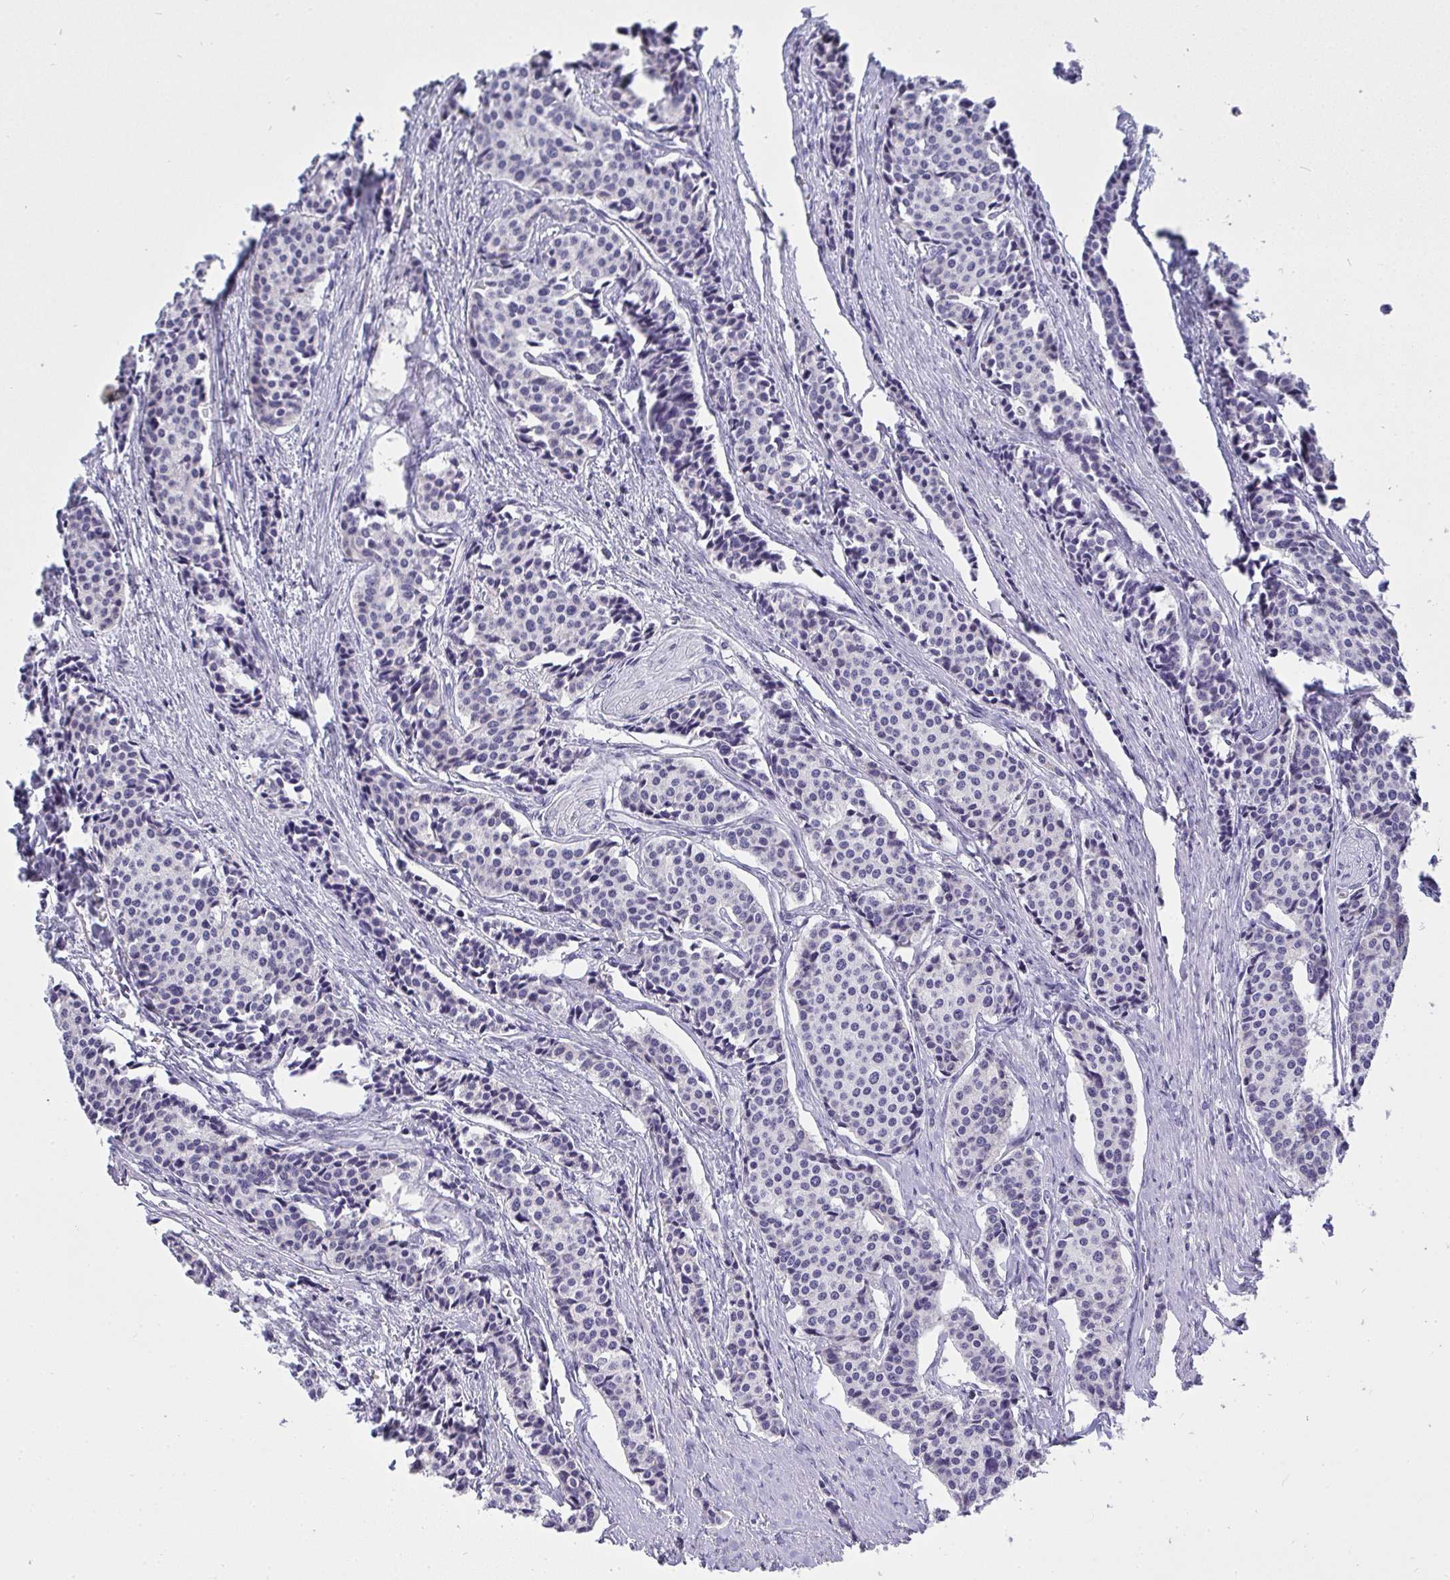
{"staining": {"intensity": "negative", "quantity": "none", "location": "none"}, "tissue": "carcinoid", "cell_type": "Tumor cells", "image_type": "cancer", "snomed": [{"axis": "morphology", "description": "Carcinoid, malignant, NOS"}, {"axis": "topography", "description": "Small intestine"}], "caption": "This is a micrograph of IHC staining of carcinoid, which shows no positivity in tumor cells. Brightfield microscopy of immunohistochemistry (IHC) stained with DAB (brown) and hematoxylin (blue), captured at high magnification.", "gene": "GSDMB", "patient": {"sex": "male", "age": 73}}